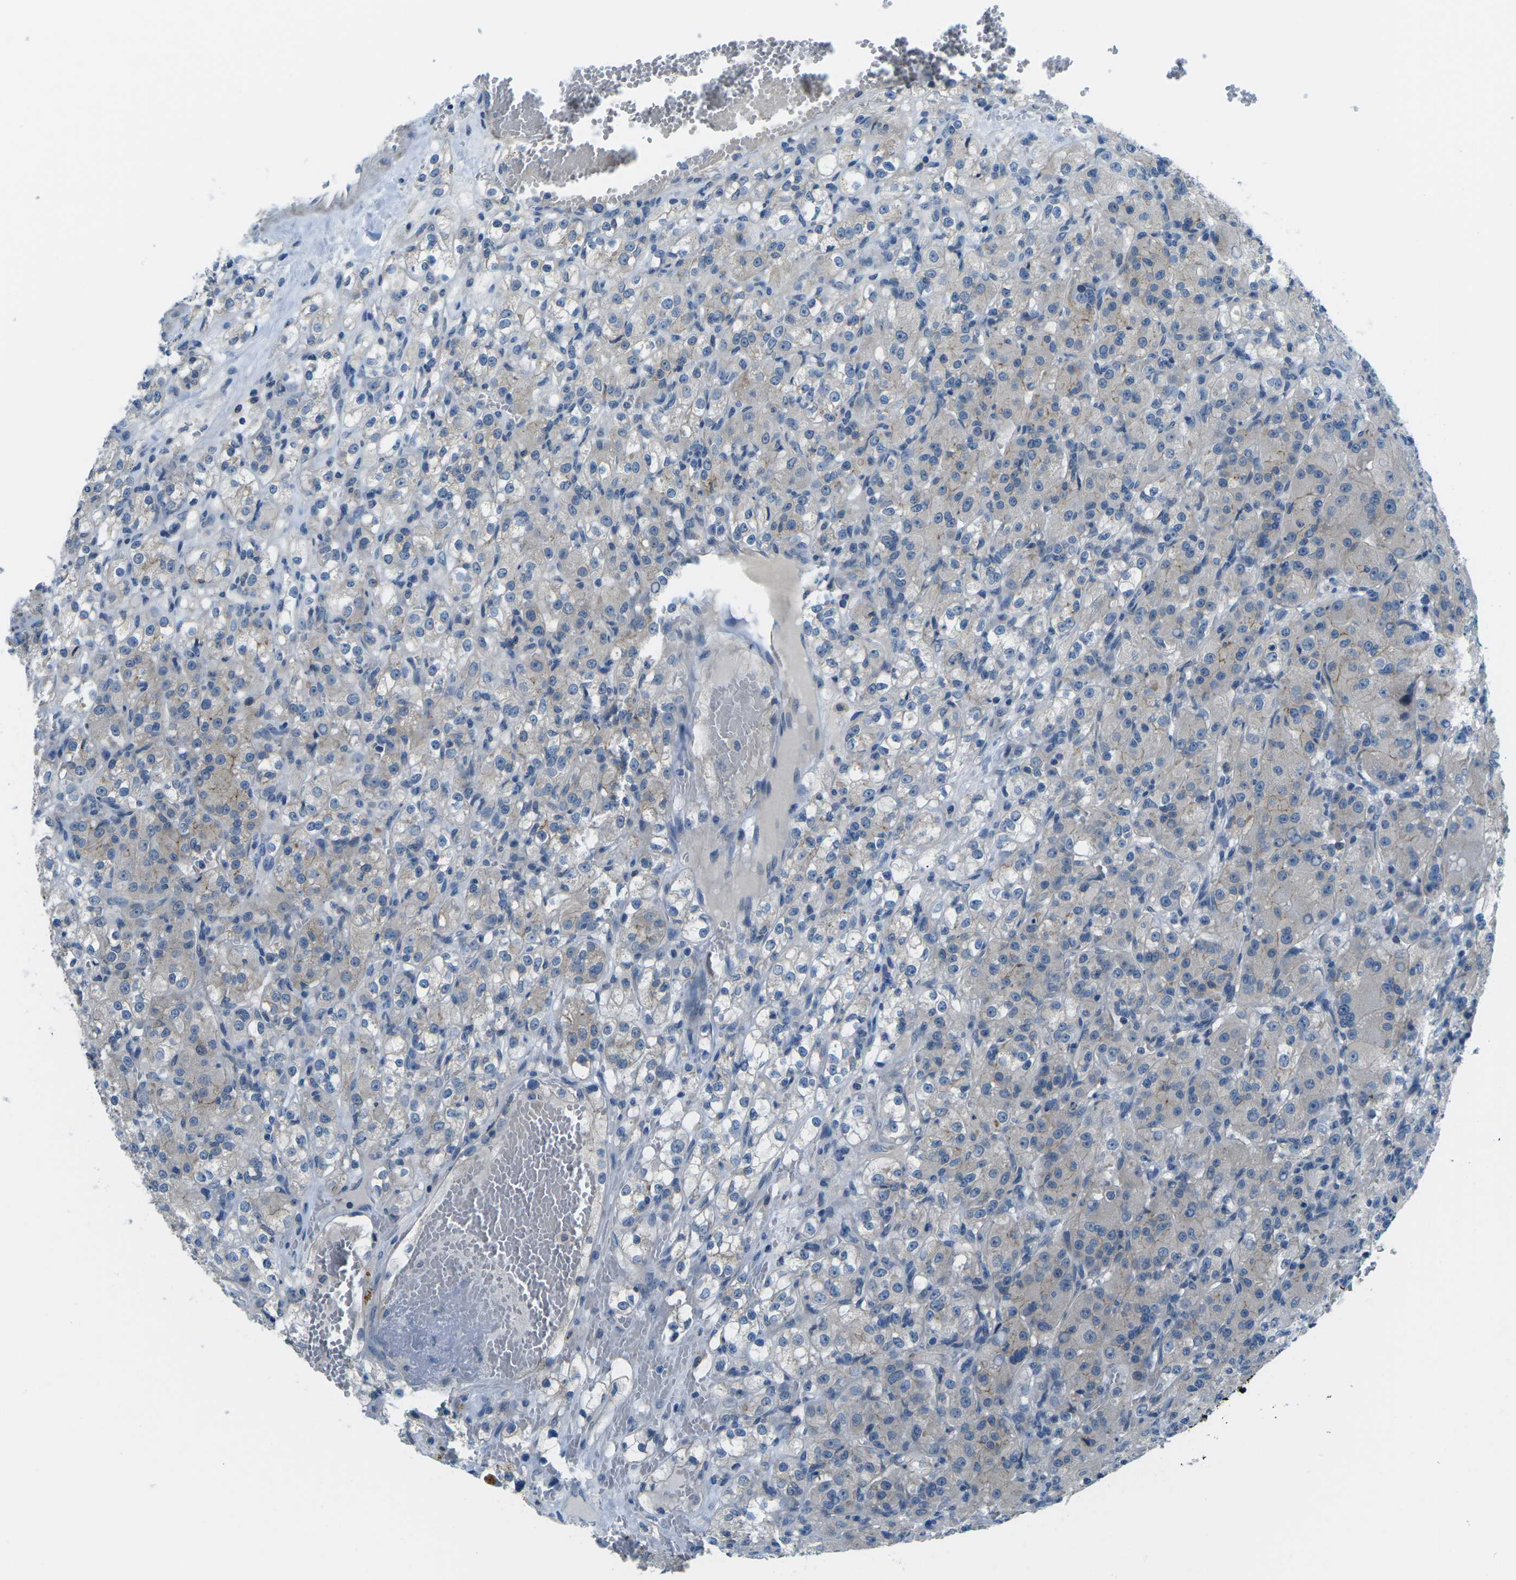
{"staining": {"intensity": "negative", "quantity": "none", "location": "none"}, "tissue": "renal cancer", "cell_type": "Tumor cells", "image_type": "cancer", "snomed": [{"axis": "morphology", "description": "Normal tissue, NOS"}, {"axis": "morphology", "description": "Adenocarcinoma, NOS"}, {"axis": "topography", "description": "Kidney"}], "caption": "Immunohistochemistry photomicrograph of neoplastic tissue: adenocarcinoma (renal) stained with DAB (3,3'-diaminobenzidine) exhibits no significant protein staining in tumor cells.", "gene": "CTNND1", "patient": {"sex": "male", "age": 61}}